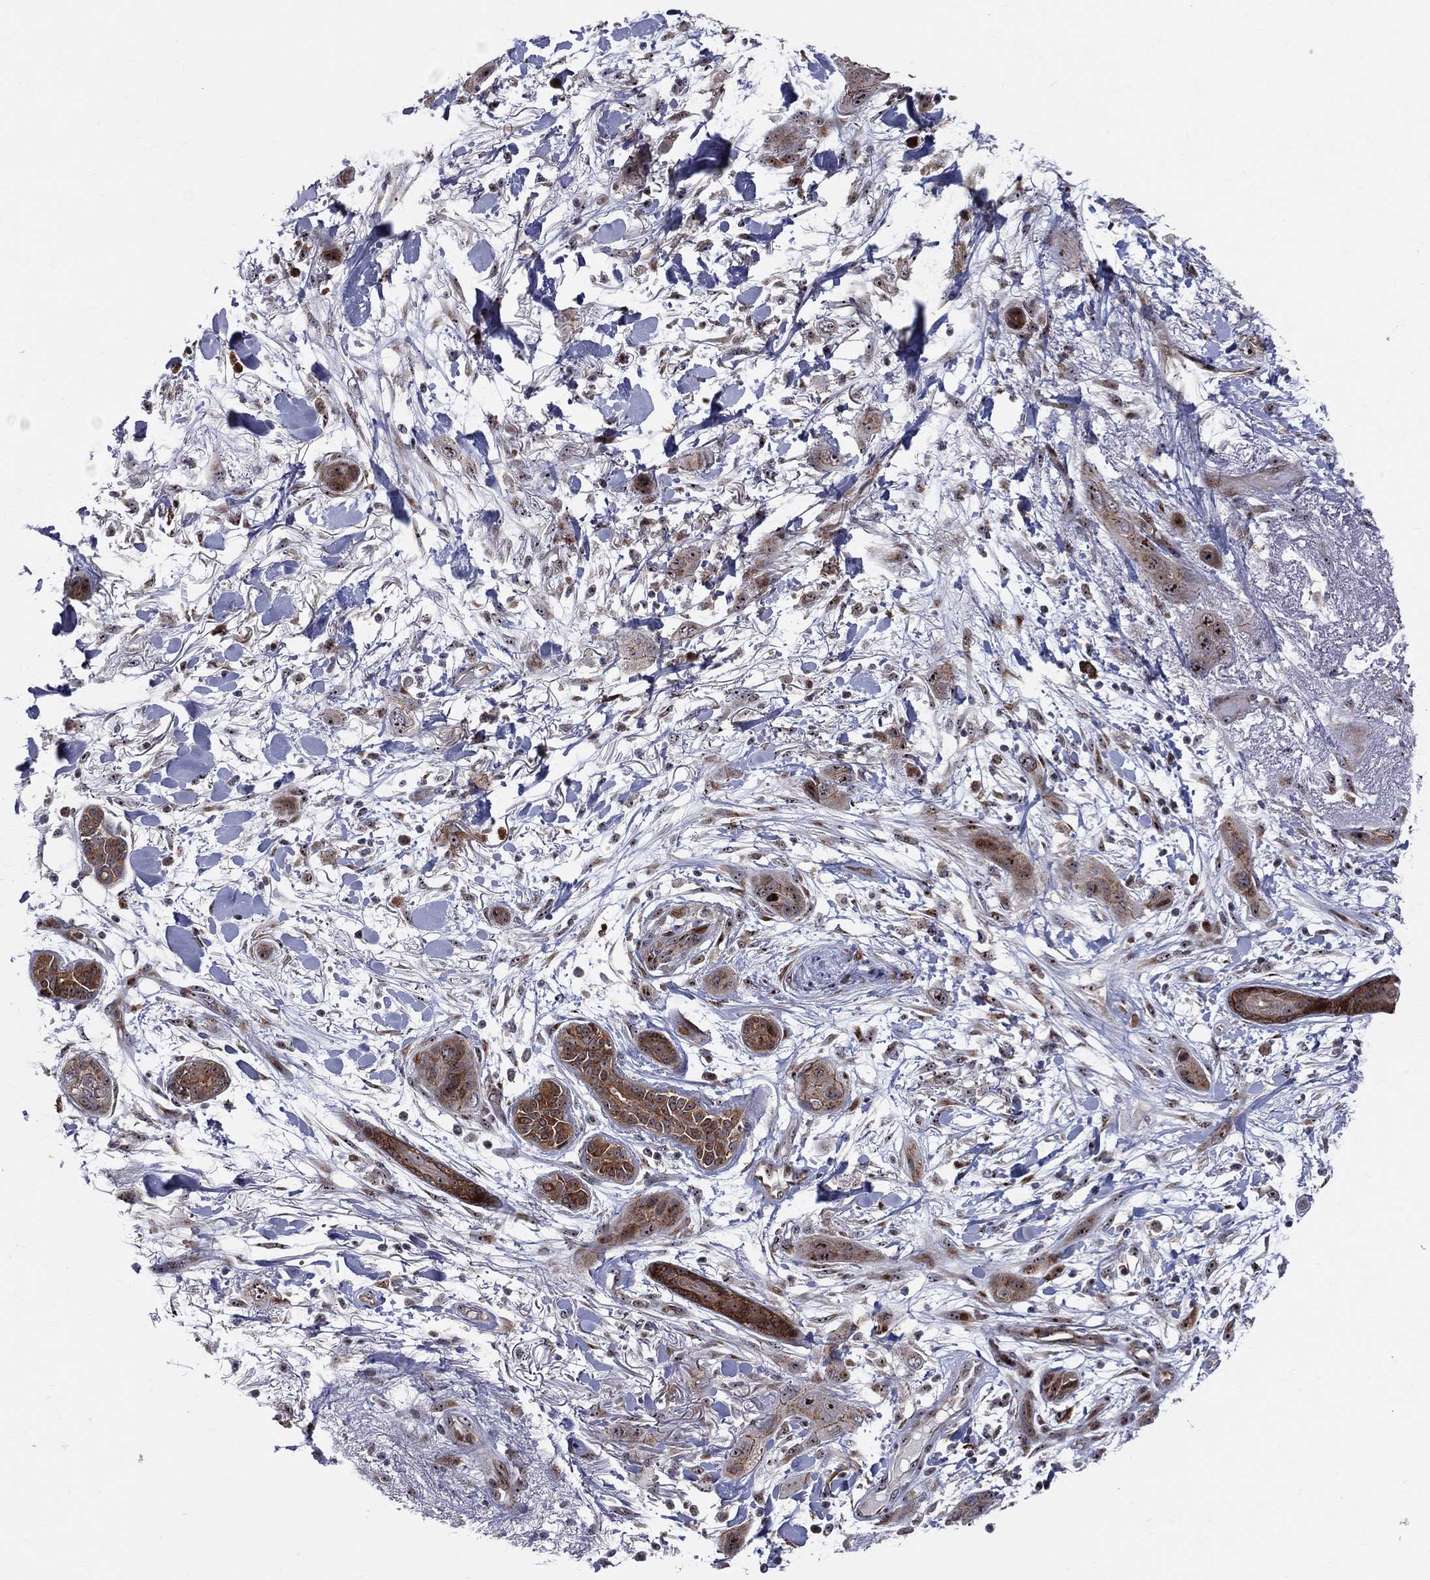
{"staining": {"intensity": "moderate", "quantity": "25%-75%", "location": "cytoplasmic/membranous,nuclear"}, "tissue": "skin cancer", "cell_type": "Tumor cells", "image_type": "cancer", "snomed": [{"axis": "morphology", "description": "Squamous cell carcinoma, NOS"}, {"axis": "topography", "description": "Skin"}], "caption": "Tumor cells exhibit medium levels of moderate cytoplasmic/membranous and nuclear expression in approximately 25%-75% of cells in skin cancer.", "gene": "VHL", "patient": {"sex": "male", "age": 79}}